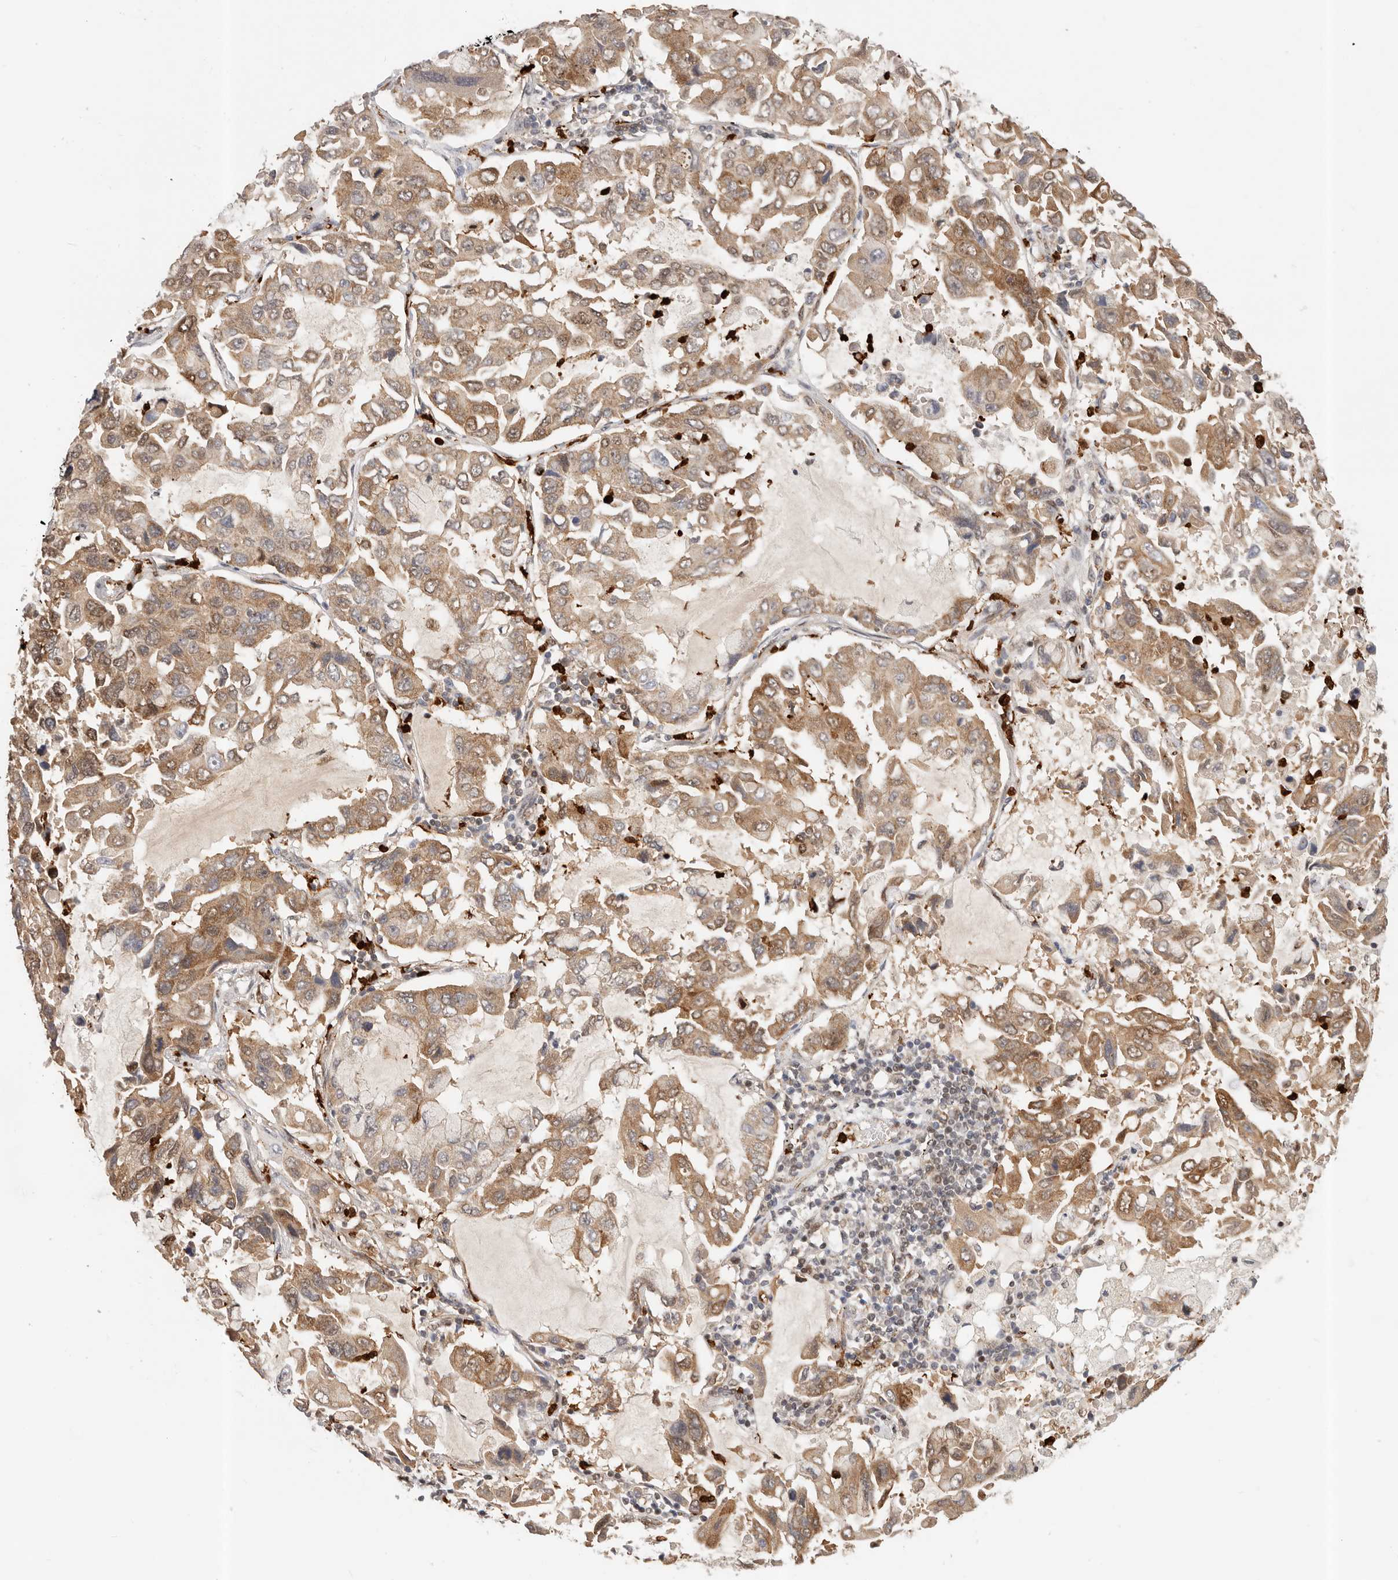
{"staining": {"intensity": "moderate", "quantity": ">75%", "location": "cytoplasmic/membranous"}, "tissue": "lung cancer", "cell_type": "Tumor cells", "image_type": "cancer", "snomed": [{"axis": "morphology", "description": "Adenocarcinoma, NOS"}, {"axis": "topography", "description": "Lung"}], "caption": "Lung cancer (adenocarcinoma) stained with a protein marker displays moderate staining in tumor cells.", "gene": "AFDN", "patient": {"sex": "male", "age": 64}}